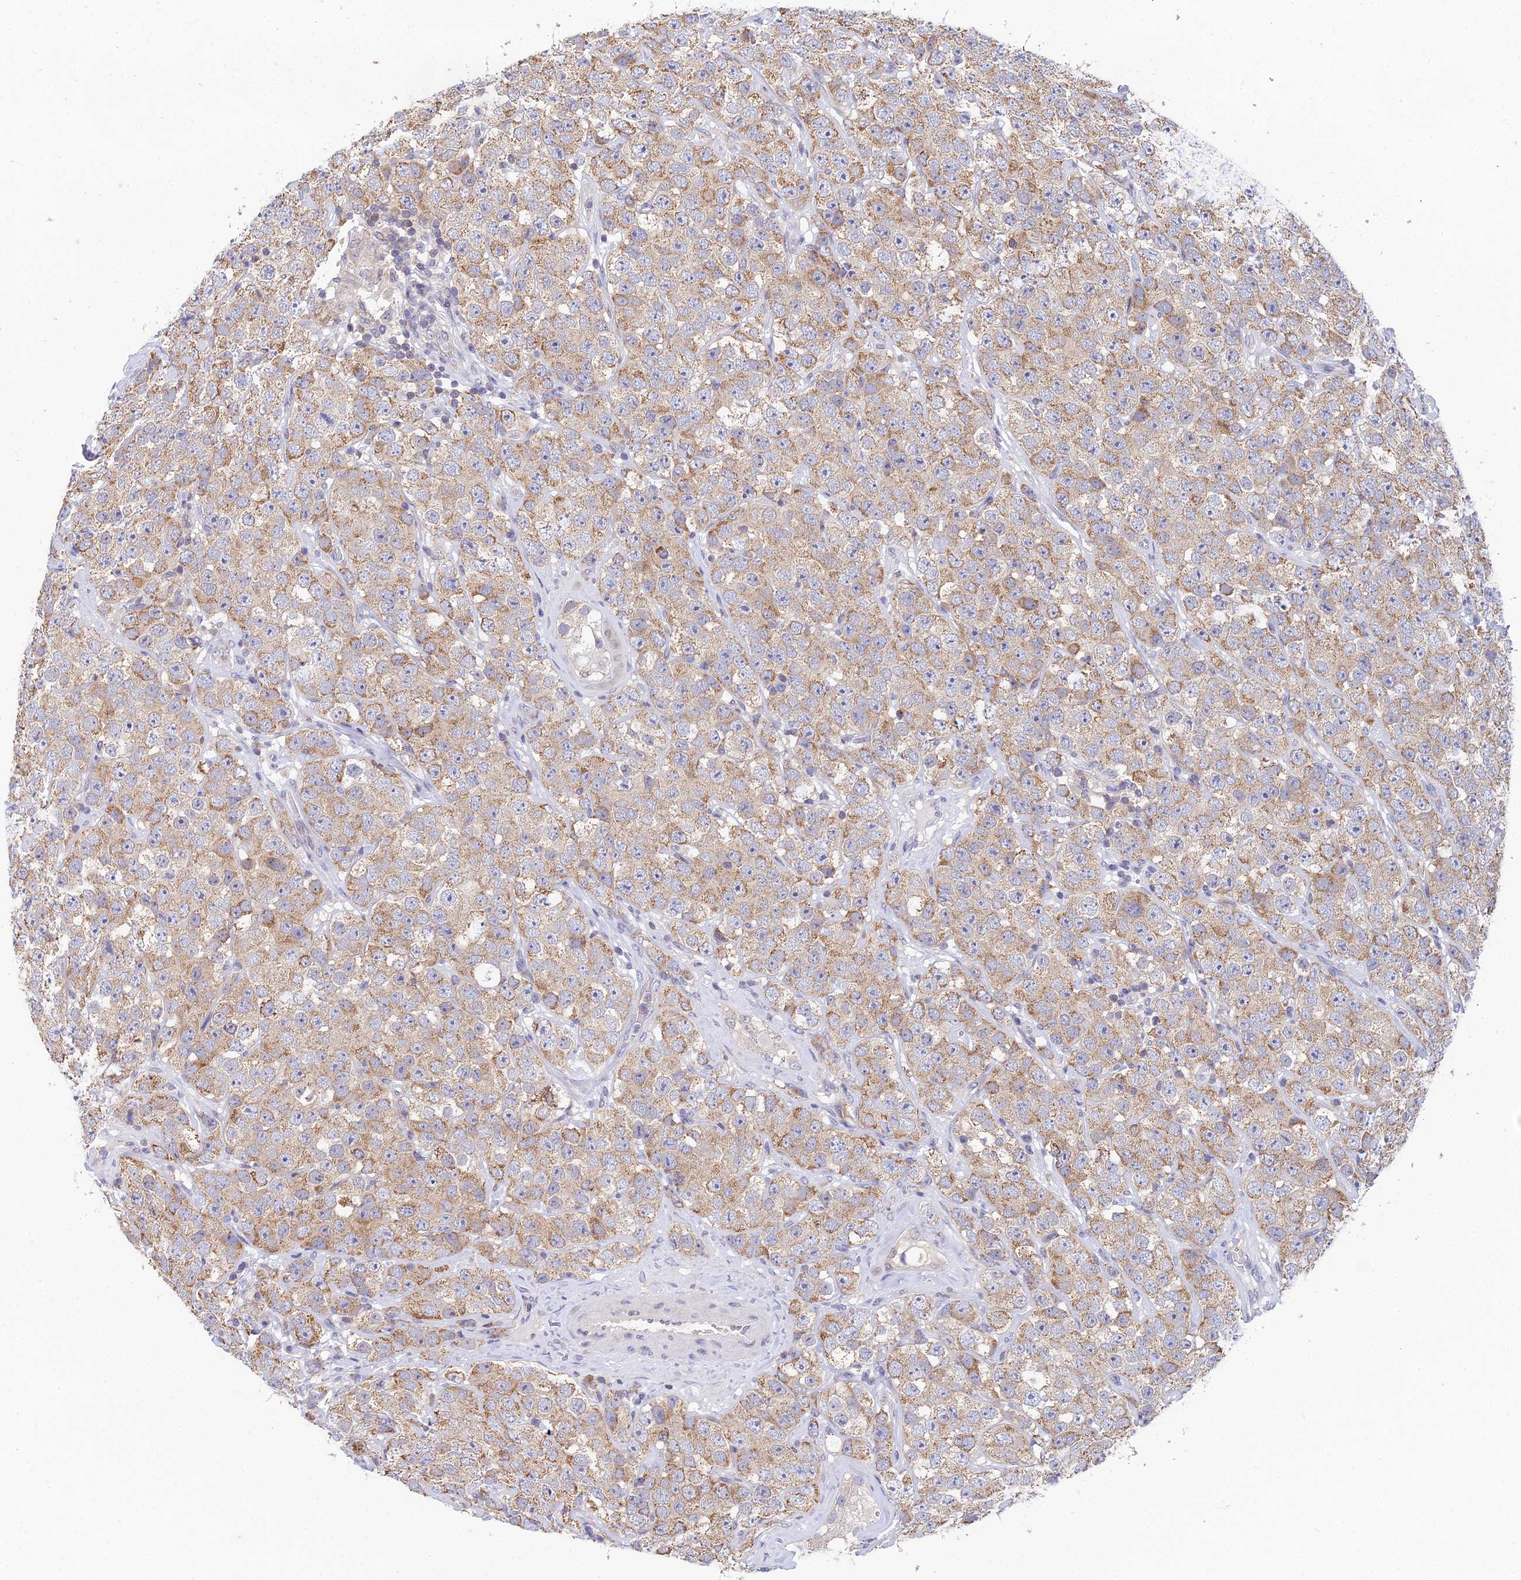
{"staining": {"intensity": "moderate", "quantity": ">75%", "location": "cytoplasmic/membranous"}, "tissue": "testis cancer", "cell_type": "Tumor cells", "image_type": "cancer", "snomed": [{"axis": "morphology", "description": "Seminoma, NOS"}, {"axis": "topography", "description": "Testis"}], "caption": "Immunohistochemistry (IHC) of human testis seminoma reveals medium levels of moderate cytoplasmic/membranous staining in about >75% of tumor cells.", "gene": "ELOA2", "patient": {"sex": "male", "age": 28}}